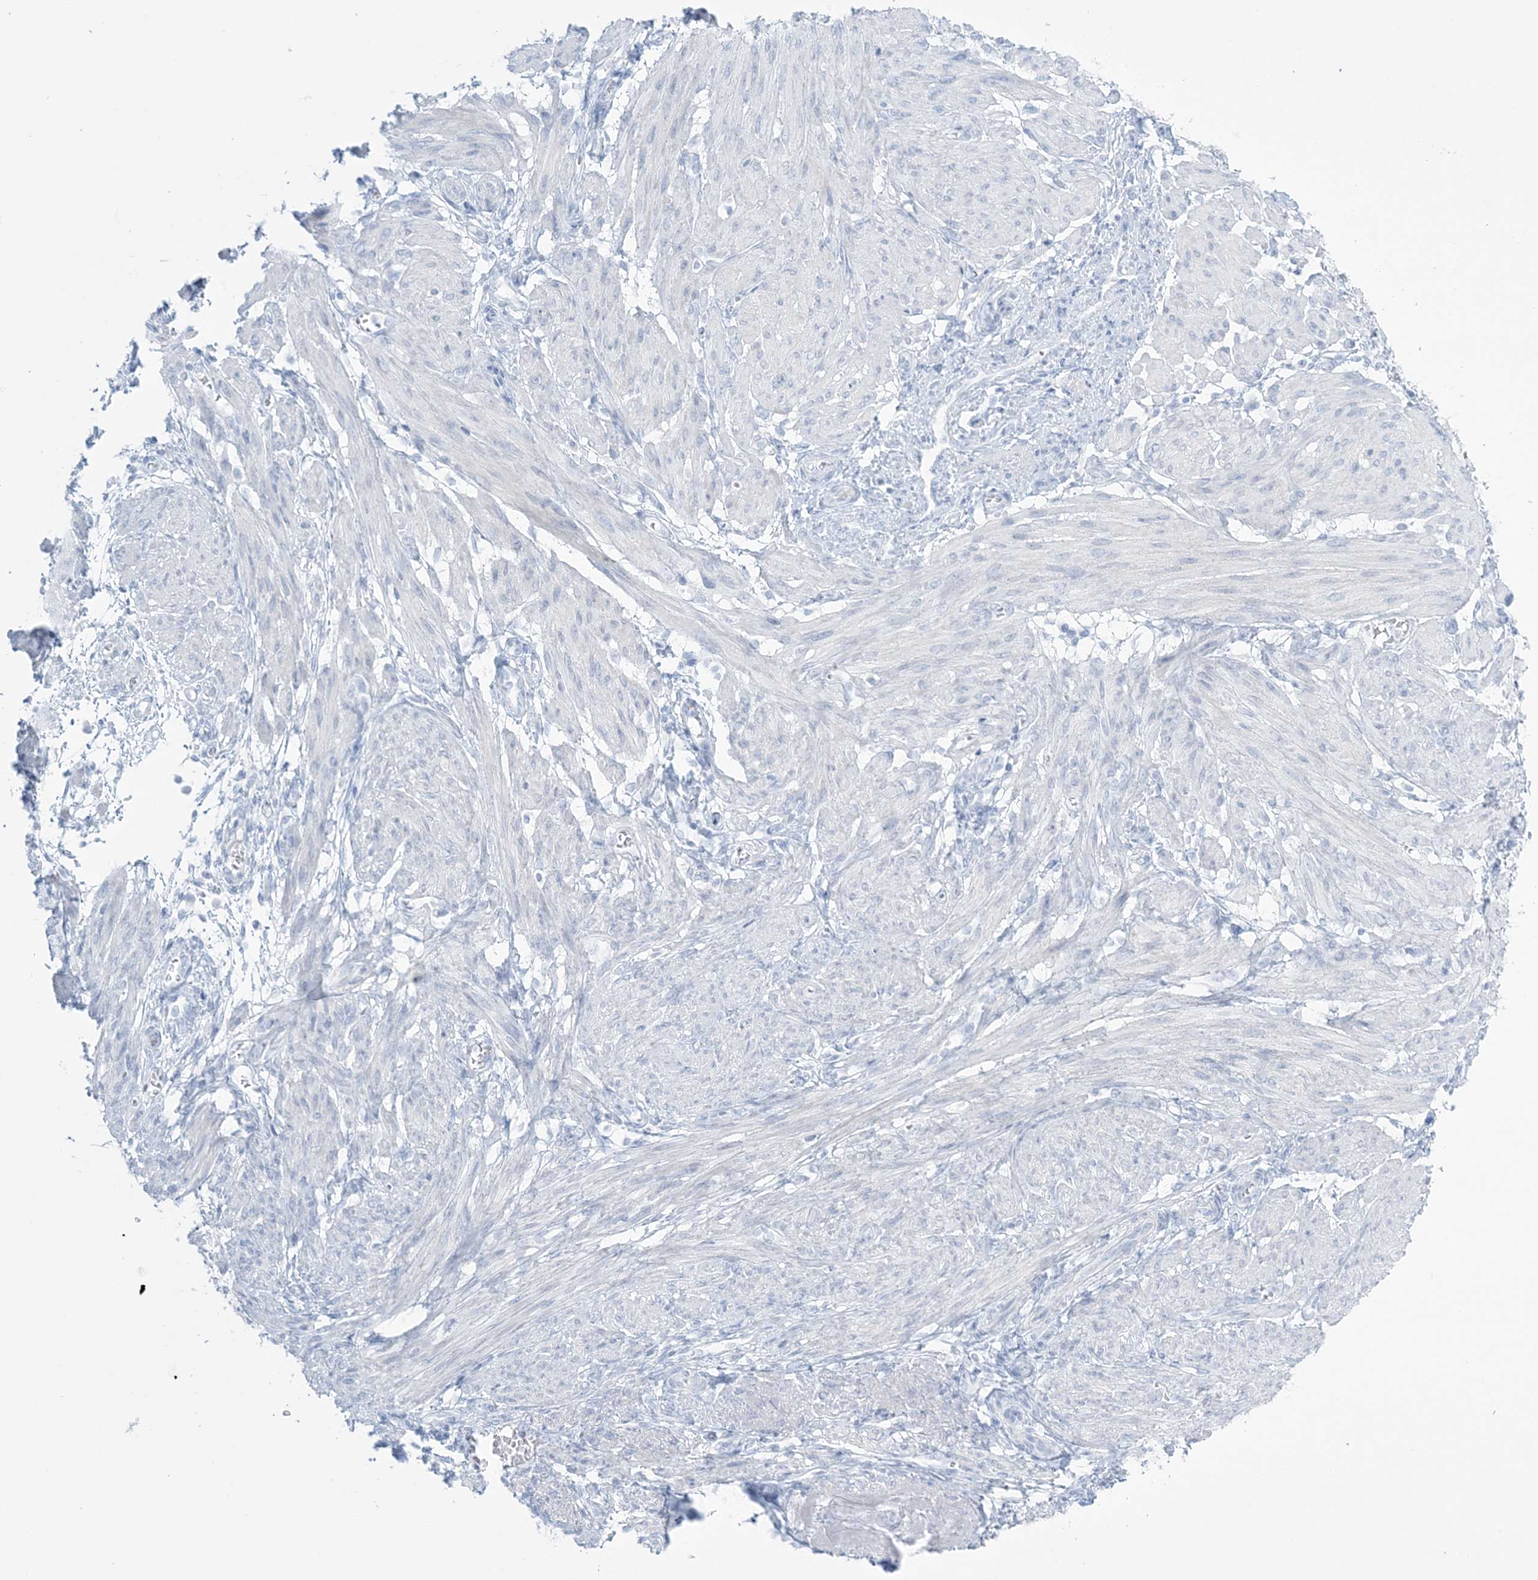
{"staining": {"intensity": "negative", "quantity": "none", "location": "none"}, "tissue": "smooth muscle", "cell_type": "Smooth muscle cells", "image_type": "normal", "snomed": [{"axis": "morphology", "description": "Normal tissue, NOS"}, {"axis": "topography", "description": "Smooth muscle"}], "caption": "This is an immunohistochemistry photomicrograph of benign smooth muscle. There is no expression in smooth muscle cells.", "gene": "AGXT", "patient": {"sex": "female", "age": 39}}